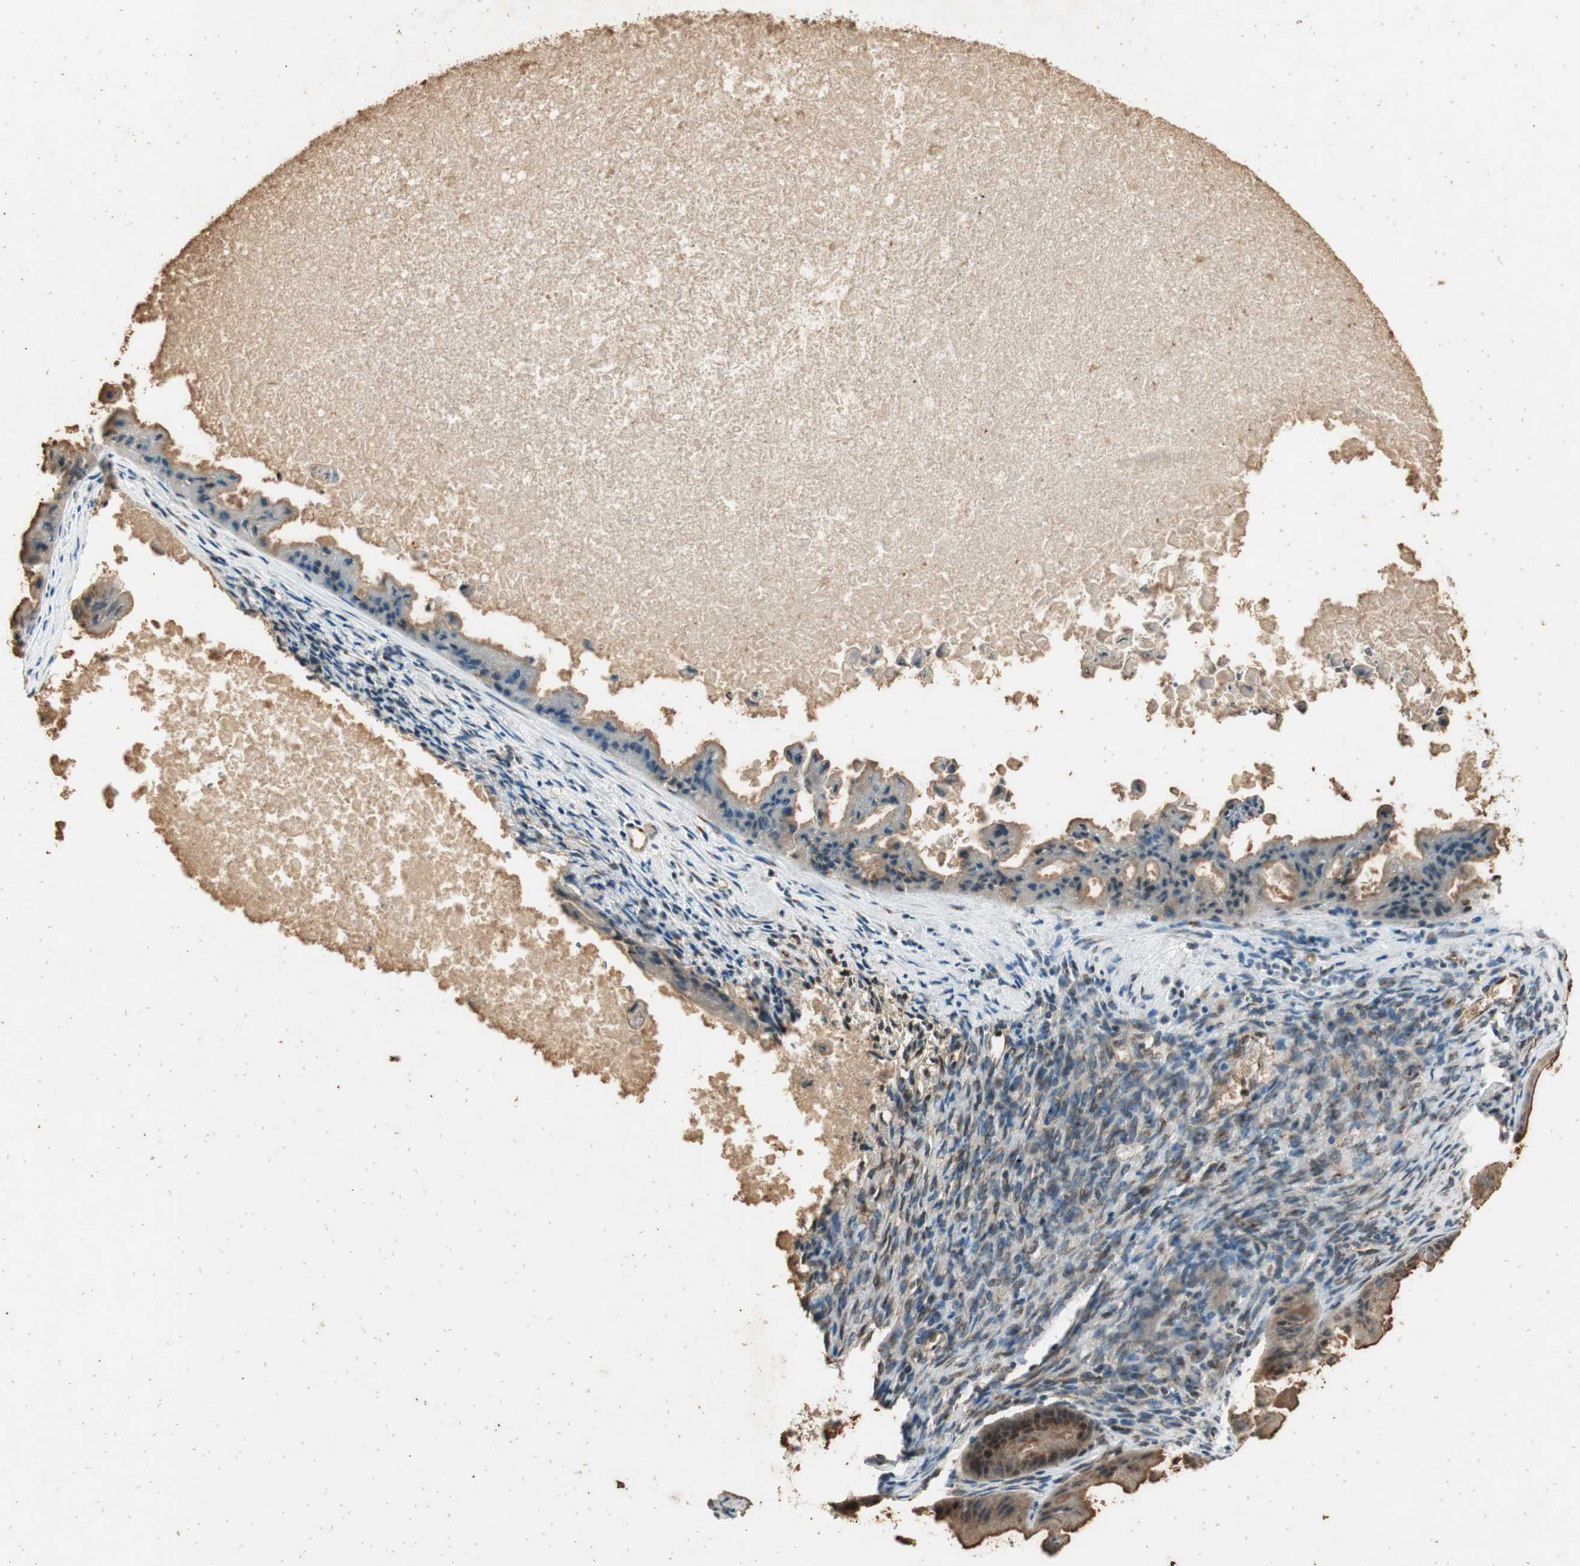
{"staining": {"intensity": "weak", "quantity": "25%-75%", "location": "cytoplasmic/membranous"}, "tissue": "ovarian cancer", "cell_type": "Tumor cells", "image_type": "cancer", "snomed": [{"axis": "morphology", "description": "Cystadenocarcinoma, mucinous, NOS"}, {"axis": "topography", "description": "Ovary"}], "caption": "DAB immunohistochemical staining of ovarian cancer (mucinous cystadenocarcinoma) reveals weak cytoplasmic/membranous protein staining in about 25%-75% of tumor cells.", "gene": "NEO1", "patient": {"sex": "female", "age": 37}}